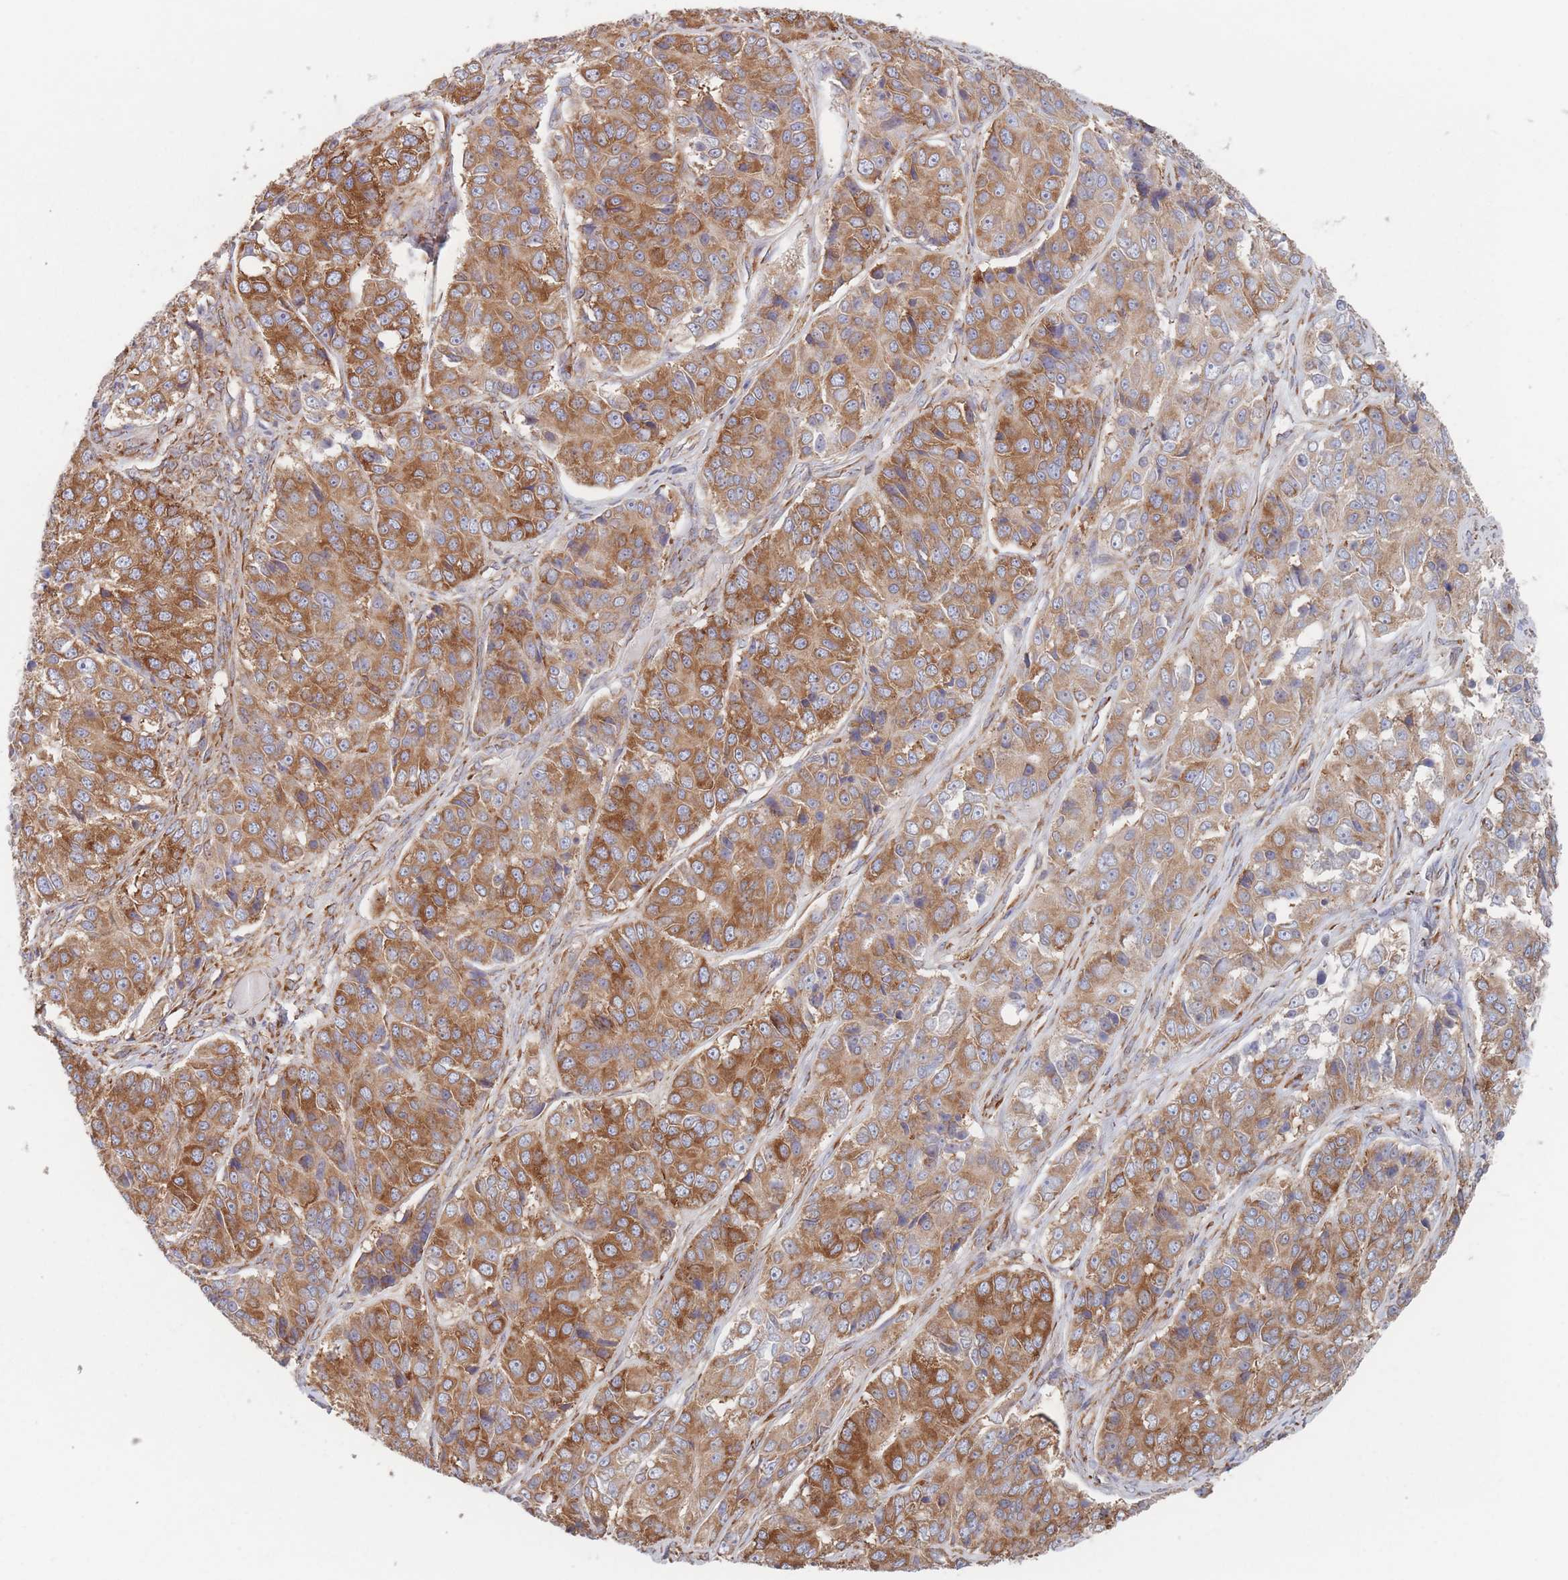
{"staining": {"intensity": "strong", "quantity": "25%-75%", "location": "cytoplasmic/membranous"}, "tissue": "ovarian cancer", "cell_type": "Tumor cells", "image_type": "cancer", "snomed": [{"axis": "morphology", "description": "Carcinoma, endometroid"}, {"axis": "topography", "description": "Ovary"}], "caption": "Human ovarian cancer (endometroid carcinoma) stained for a protein (brown) demonstrates strong cytoplasmic/membranous positive staining in approximately 25%-75% of tumor cells.", "gene": "EEF1B2", "patient": {"sex": "female", "age": 51}}